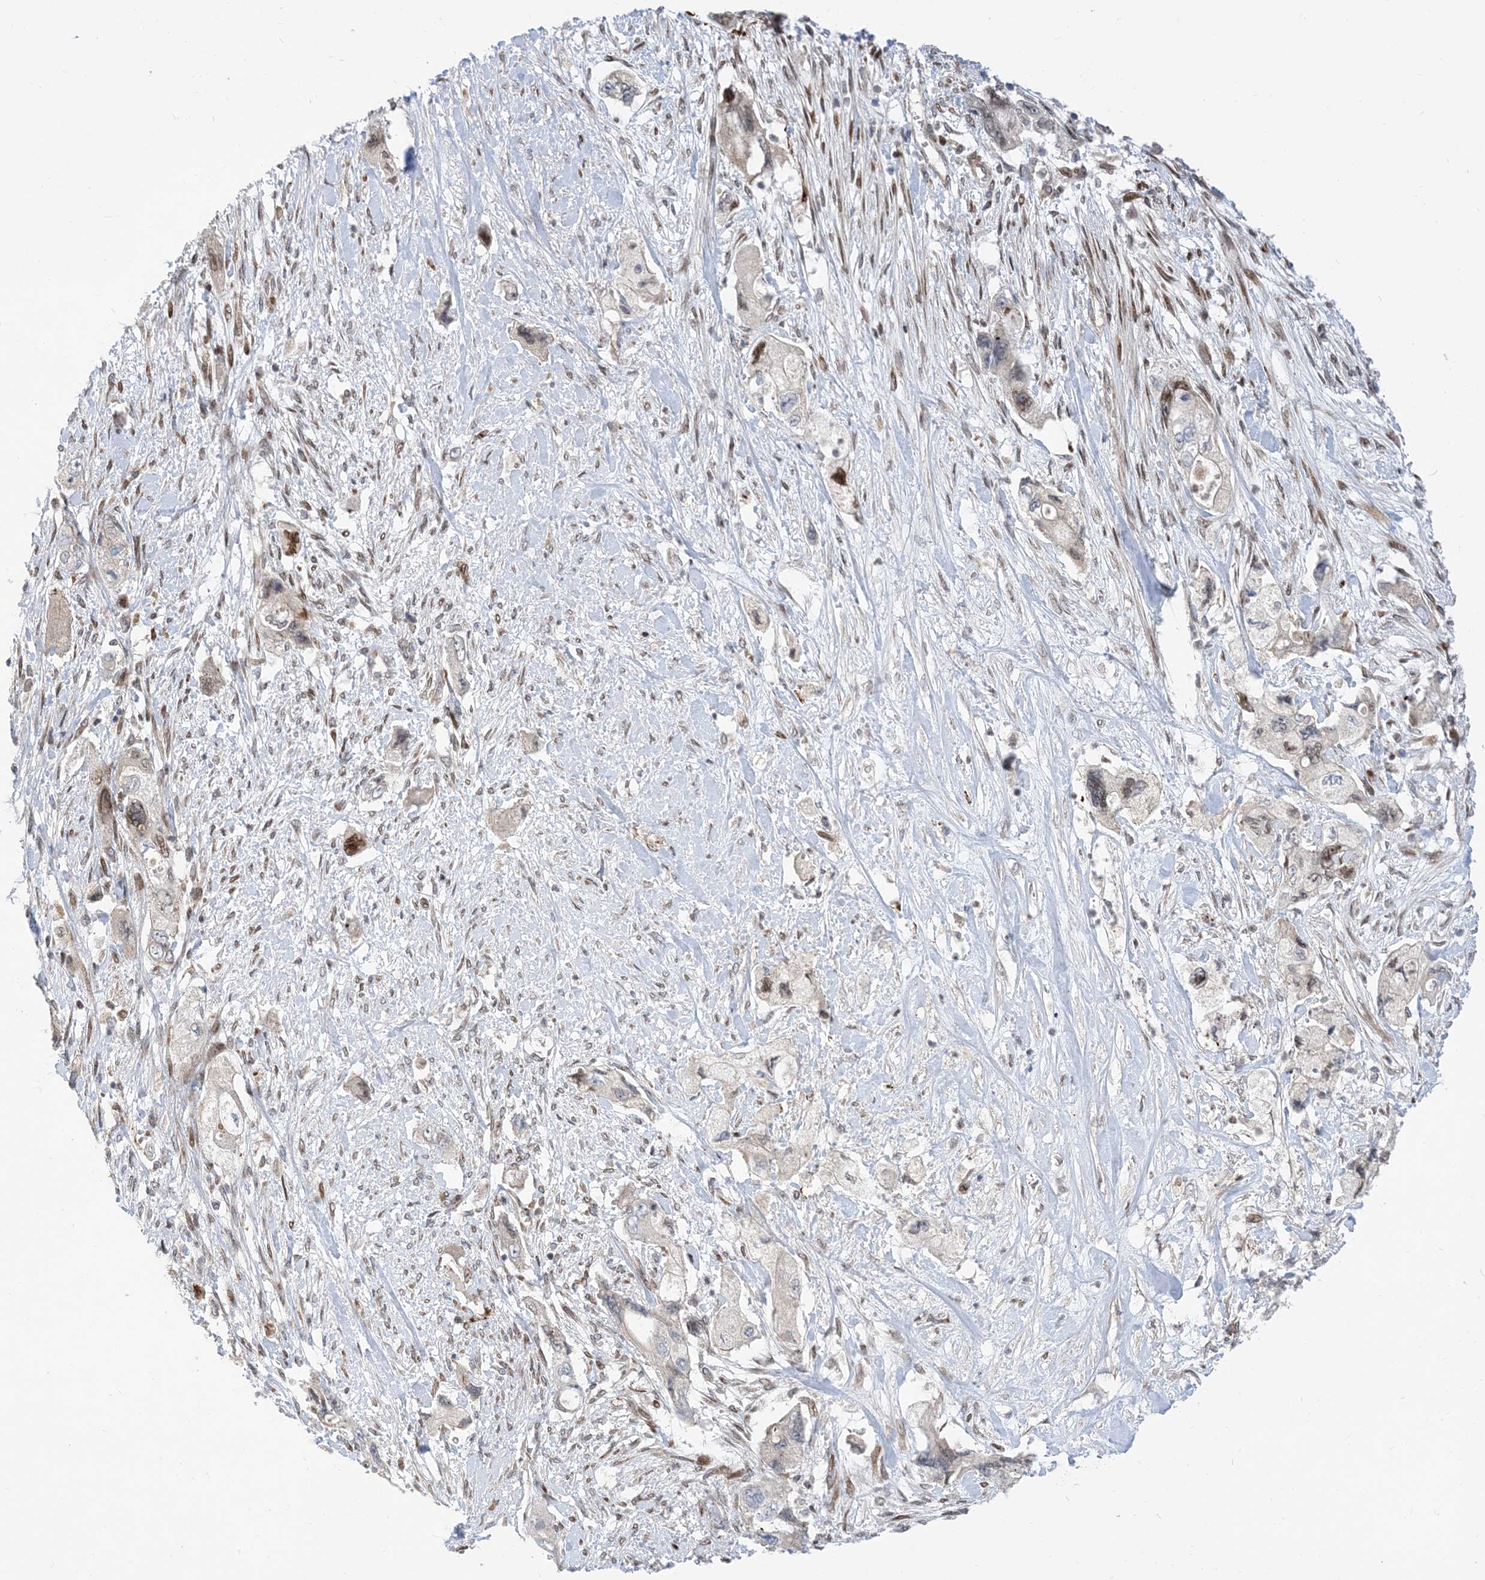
{"staining": {"intensity": "moderate", "quantity": "<25%", "location": "nuclear"}, "tissue": "pancreatic cancer", "cell_type": "Tumor cells", "image_type": "cancer", "snomed": [{"axis": "morphology", "description": "Adenocarcinoma, NOS"}, {"axis": "topography", "description": "Pancreas"}], "caption": "IHC photomicrograph of neoplastic tissue: pancreatic adenocarcinoma stained using immunohistochemistry exhibits low levels of moderate protein expression localized specifically in the nuclear of tumor cells, appearing as a nuclear brown color.", "gene": "TYSND1", "patient": {"sex": "female", "age": 73}}